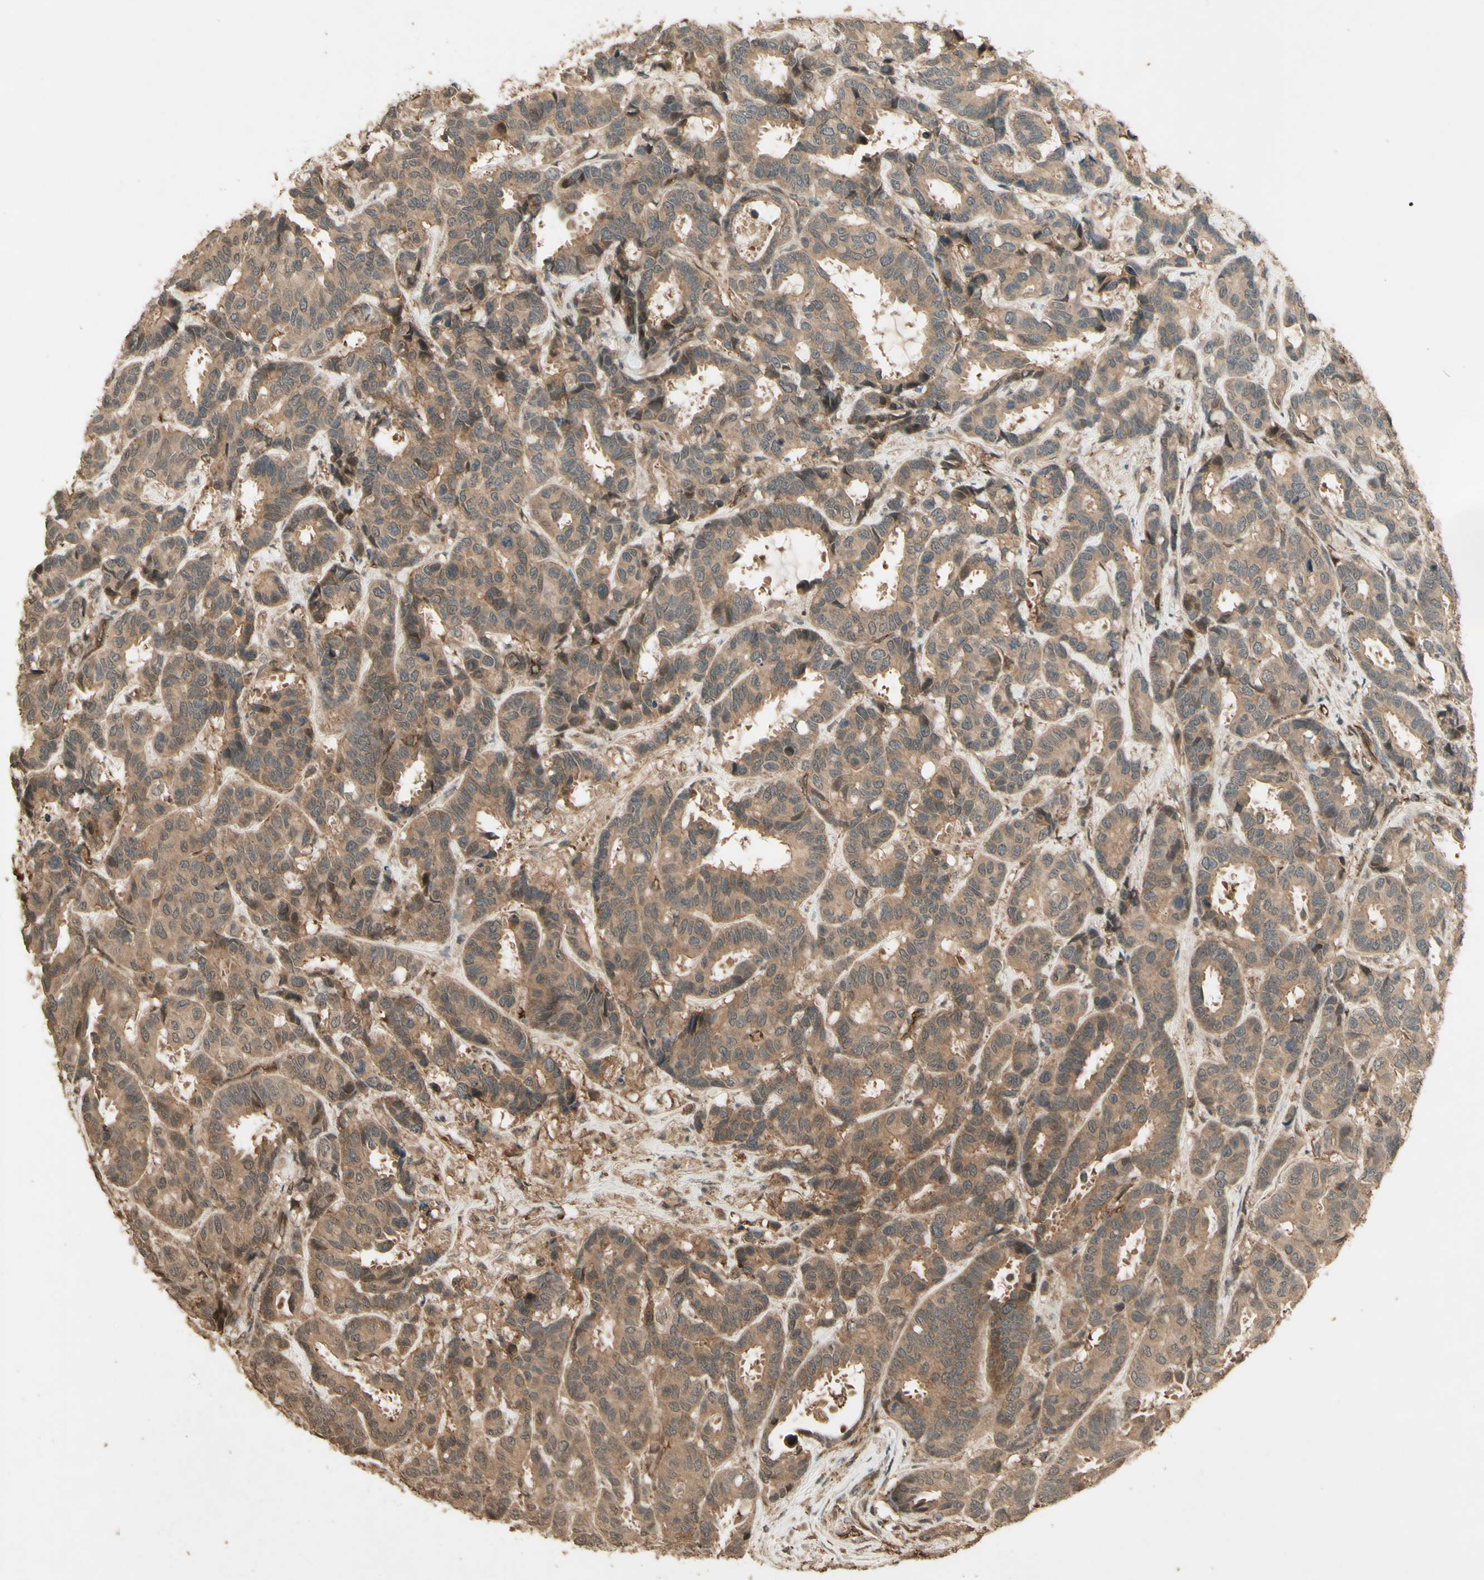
{"staining": {"intensity": "moderate", "quantity": ">75%", "location": "cytoplasmic/membranous"}, "tissue": "breast cancer", "cell_type": "Tumor cells", "image_type": "cancer", "snomed": [{"axis": "morphology", "description": "Duct carcinoma"}, {"axis": "topography", "description": "Breast"}], "caption": "Immunohistochemical staining of breast intraductal carcinoma displays medium levels of moderate cytoplasmic/membranous positivity in approximately >75% of tumor cells.", "gene": "SMAD9", "patient": {"sex": "female", "age": 87}}